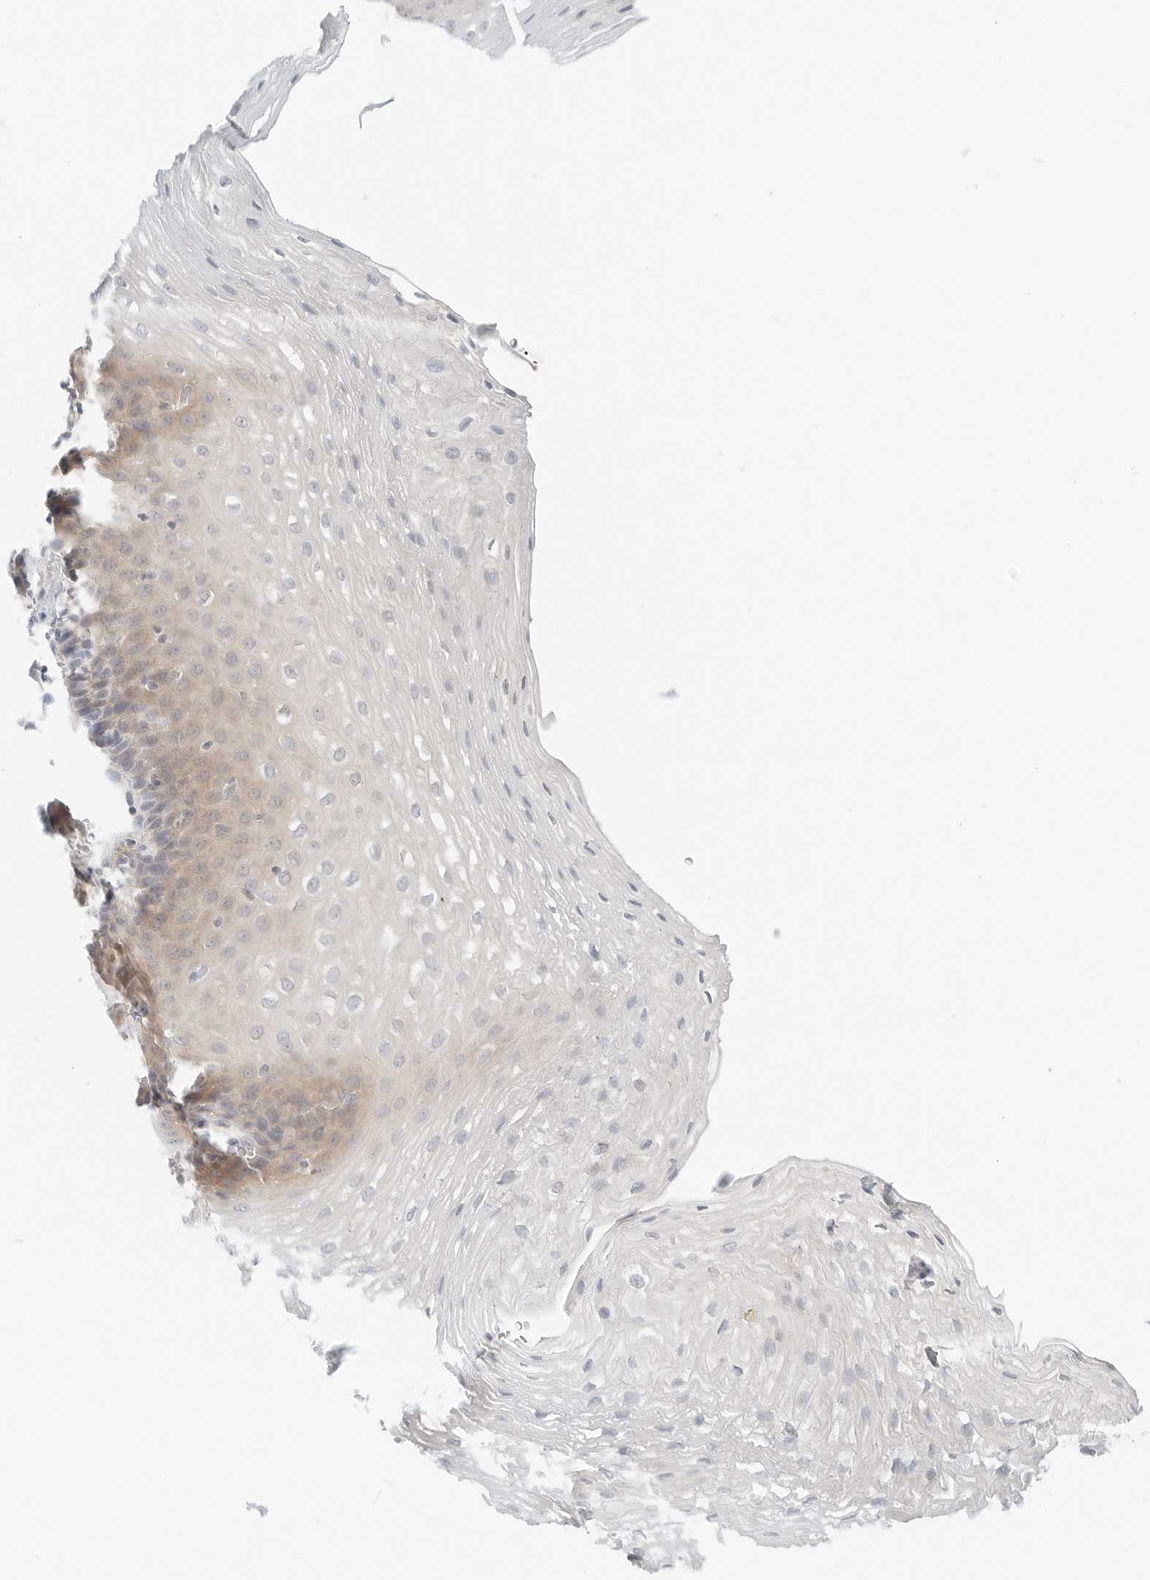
{"staining": {"intensity": "weak", "quantity": "<25%", "location": "cytoplasmic/membranous"}, "tissue": "esophagus", "cell_type": "Squamous epithelial cells", "image_type": "normal", "snomed": [{"axis": "morphology", "description": "Normal tissue, NOS"}, {"axis": "topography", "description": "Esophagus"}], "caption": "Human esophagus stained for a protein using immunohistochemistry (IHC) displays no expression in squamous epithelial cells.", "gene": "IQCC", "patient": {"sex": "female", "age": 66}}